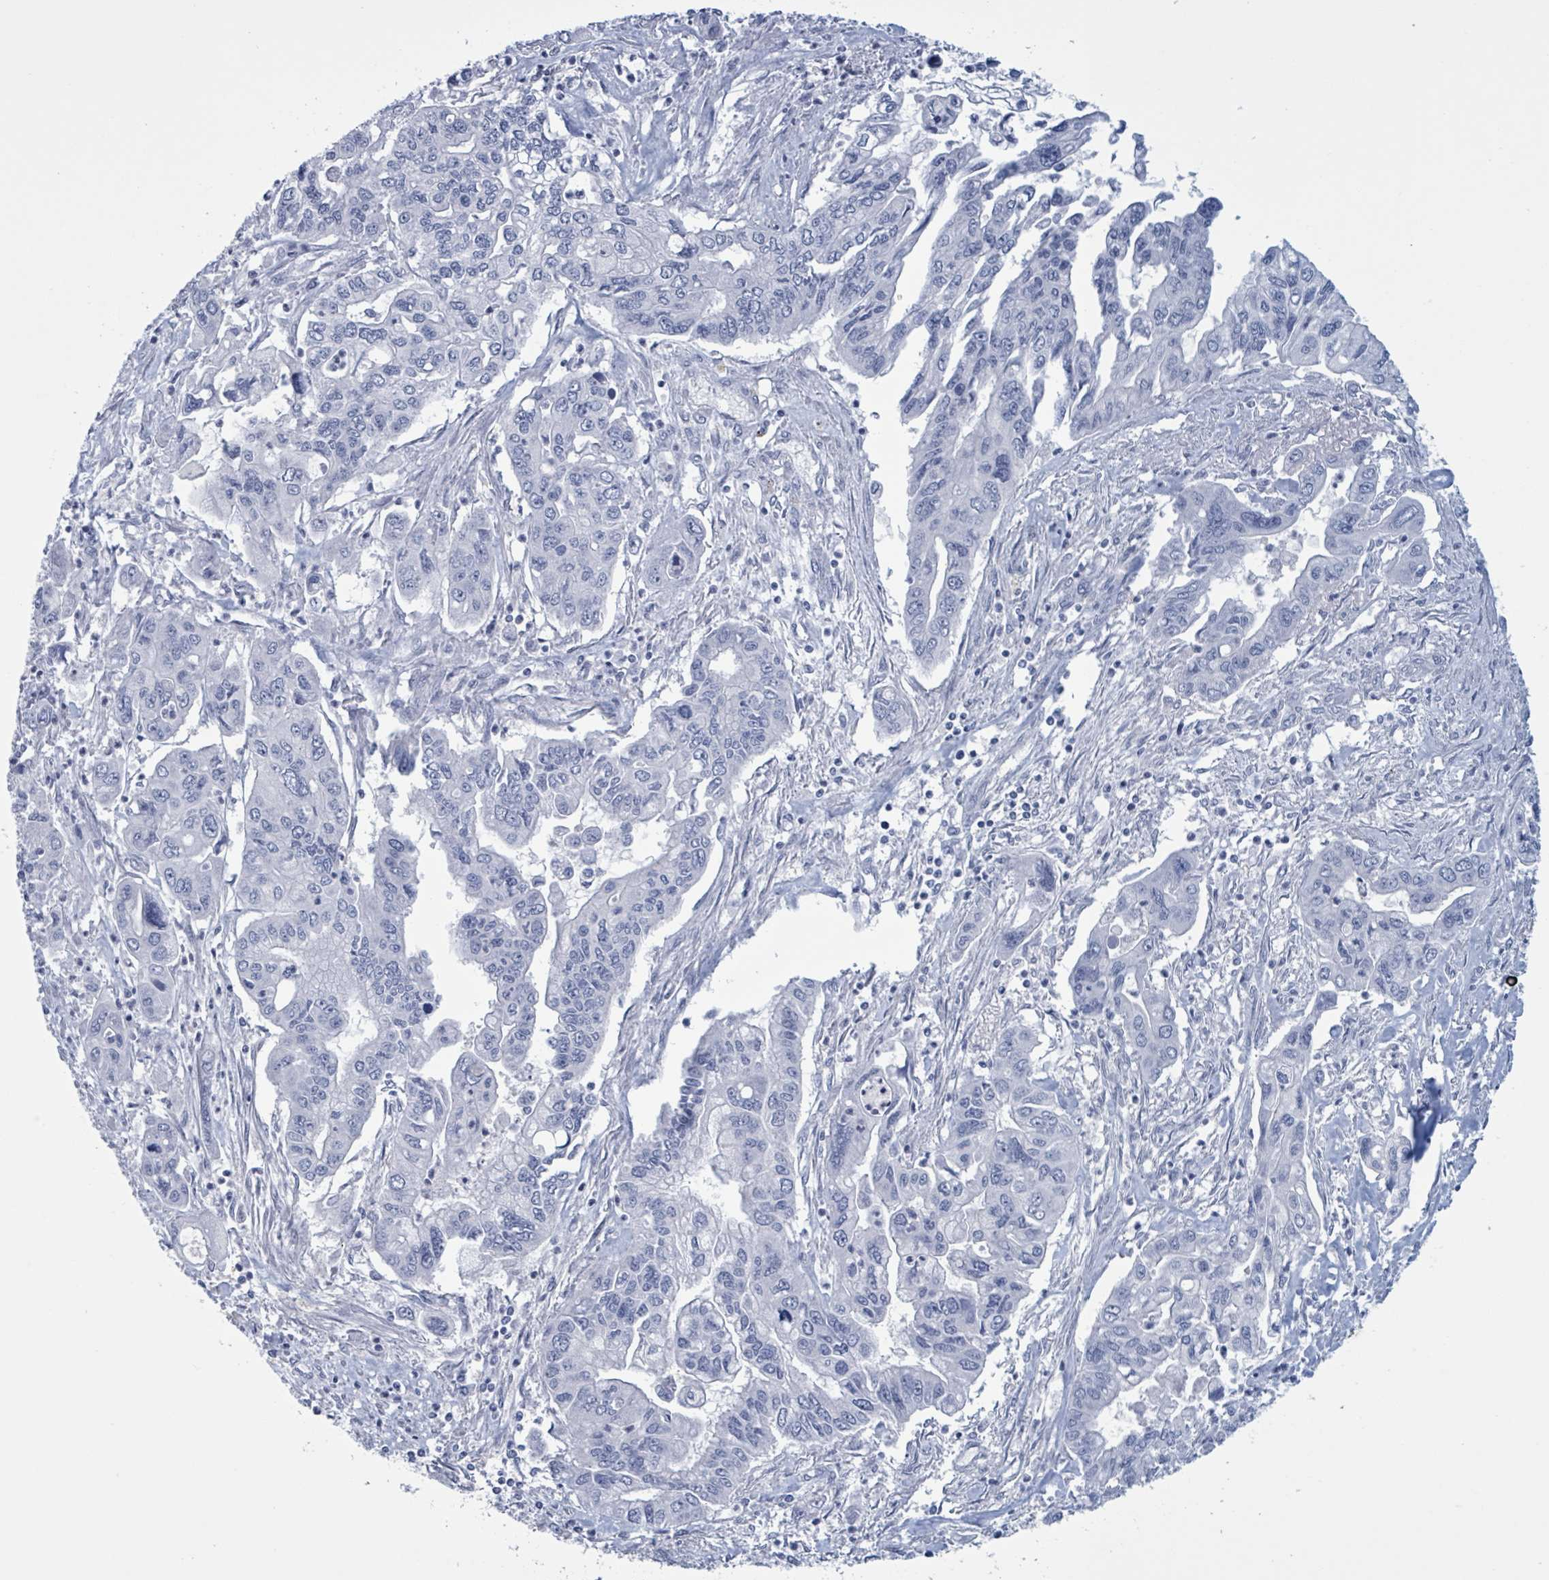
{"staining": {"intensity": "negative", "quantity": "none", "location": "none"}, "tissue": "pancreatic cancer", "cell_type": "Tumor cells", "image_type": "cancer", "snomed": [{"axis": "morphology", "description": "Adenocarcinoma, NOS"}, {"axis": "topography", "description": "Pancreas"}], "caption": "Photomicrograph shows no protein positivity in tumor cells of adenocarcinoma (pancreatic) tissue.", "gene": "CT45A5", "patient": {"sex": "male", "age": 62}}